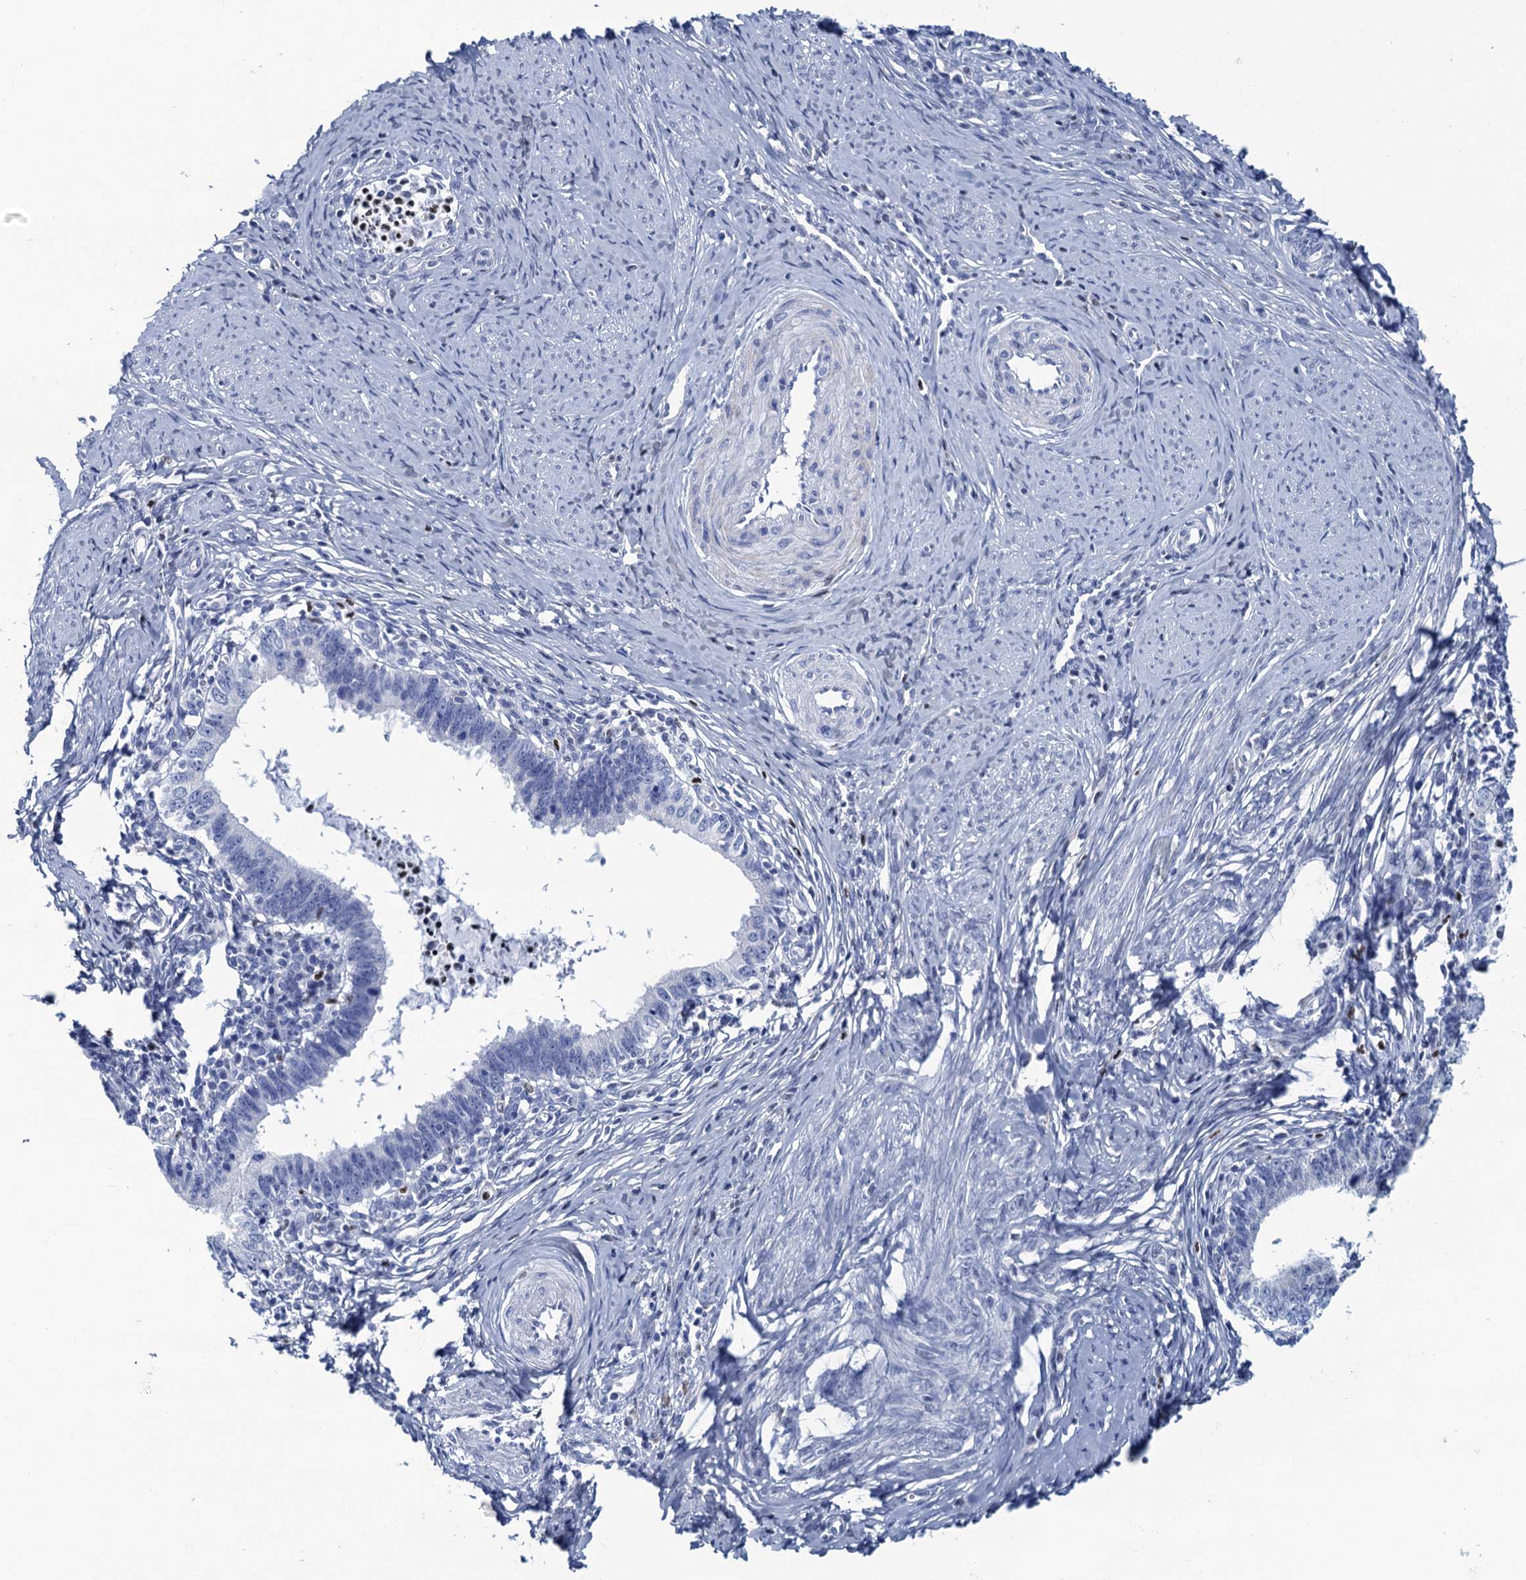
{"staining": {"intensity": "negative", "quantity": "none", "location": "none"}, "tissue": "cervical cancer", "cell_type": "Tumor cells", "image_type": "cancer", "snomed": [{"axis": "morphology", "description": "Adenocarcinoma, NOS"}, {"axis": "topography", "description": "Cervix"}], "caption": "This histopathology image is of adenocarcinoma (cervical) stained with IHC to label a protein in brown with the nuclei are counter-stained blue. There is no positivity in tumor cells. The staining was performed using DAB to visualize the protein expression in brown, while the nuclei were stained in blue with hematoxylin (Magnification: 20x).", "gene": "RHCG", "patient": {"sex": "female", "age": 36}}